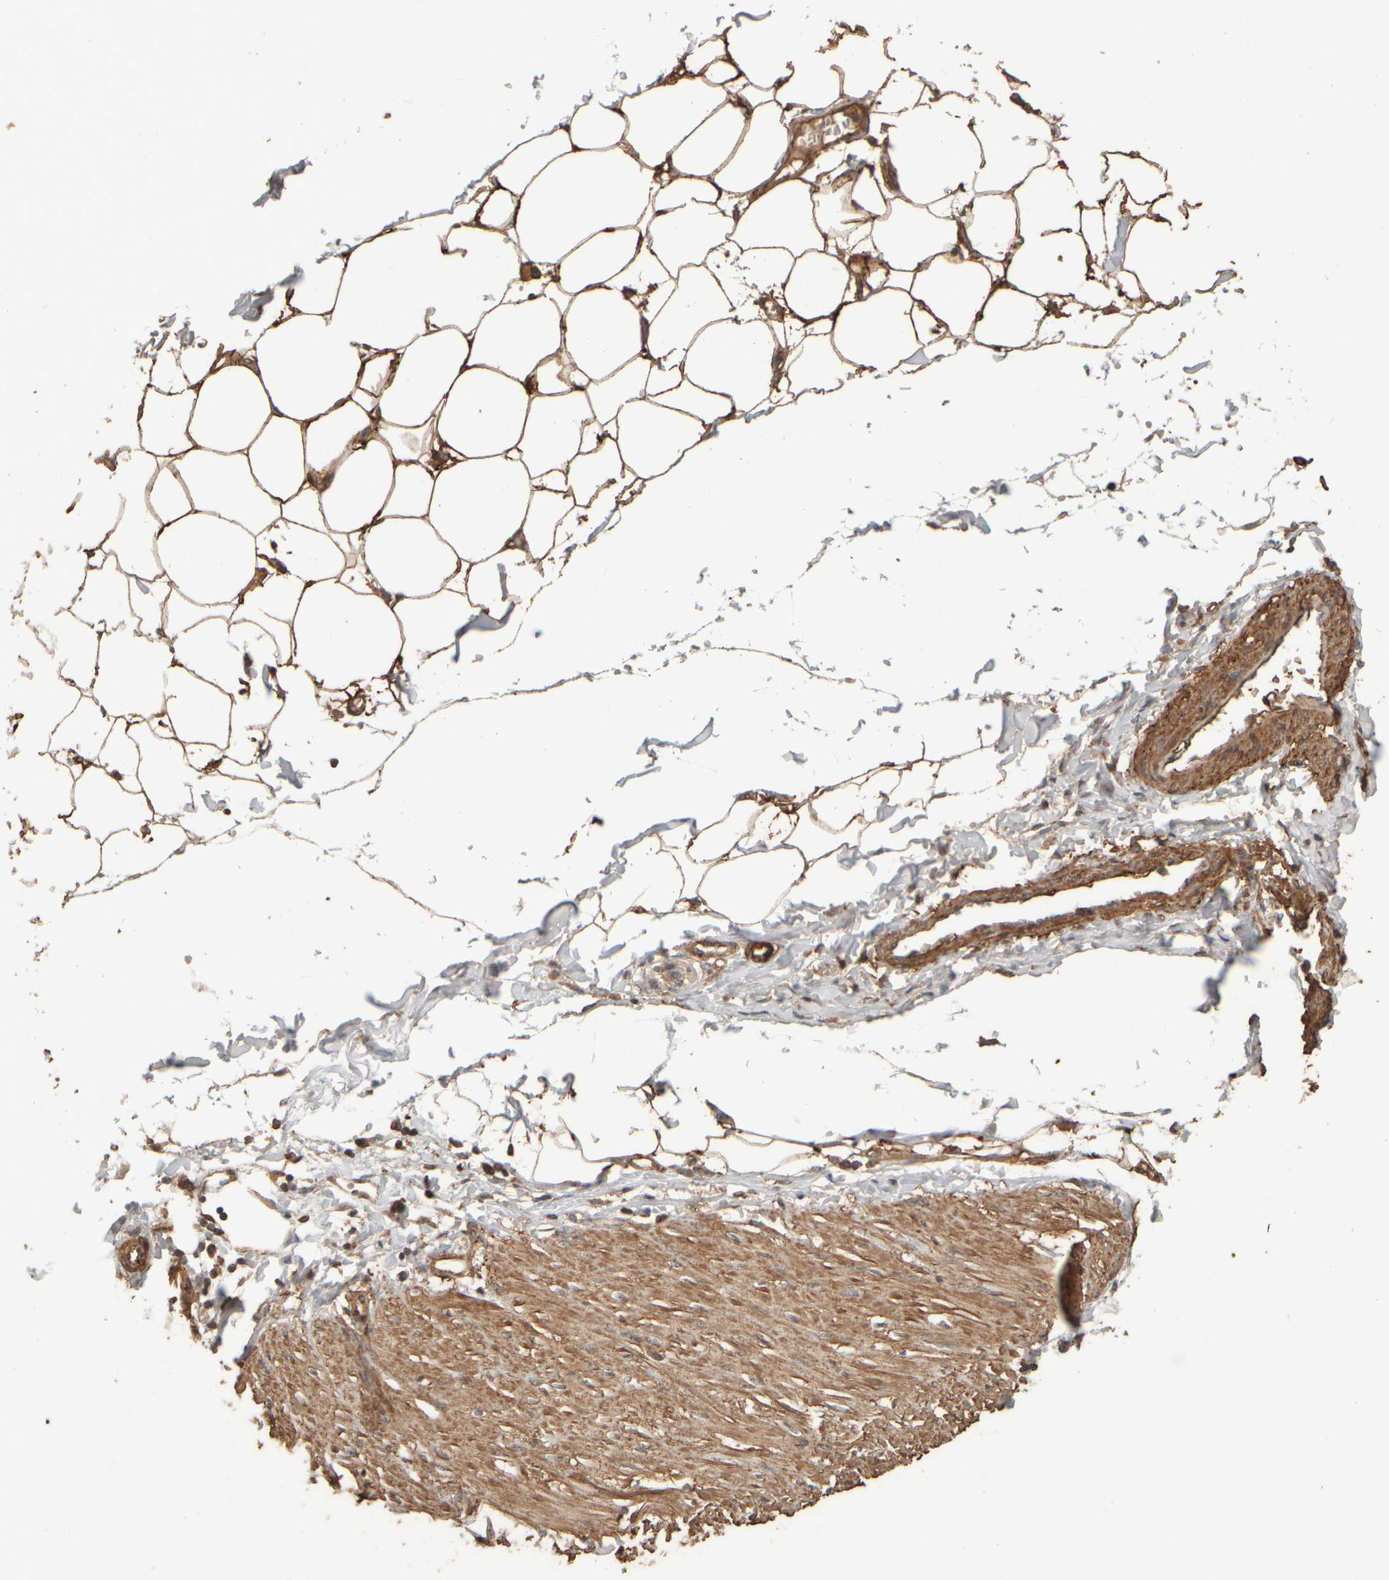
{"staining": {"intensity": "strong", "quantity": ">75%", "location": "cytoplasmic/membranous"}, "tissue": "adipose tissue", "cell_type": "Adipocytes", "image_type": "normal", "snomed": [{"axis": "morphology", "description": "Normal tissue, NOS"}, {"axis": "morphology", "description": "Adenocarcinoma, NOS"}, {"axis": "topography", "description": "Colon"}, {"axis": "topography", "description": "Peripheral nerve tissue"}], "caption": "Immunohistochemical staining of normal human adipose tissue exhibits strong cytoplasmic/membranous protein staining in approximately >75% of adipocytes.", "gene": "SPHK1", "patient": {"sex": "male", "age": 14}}